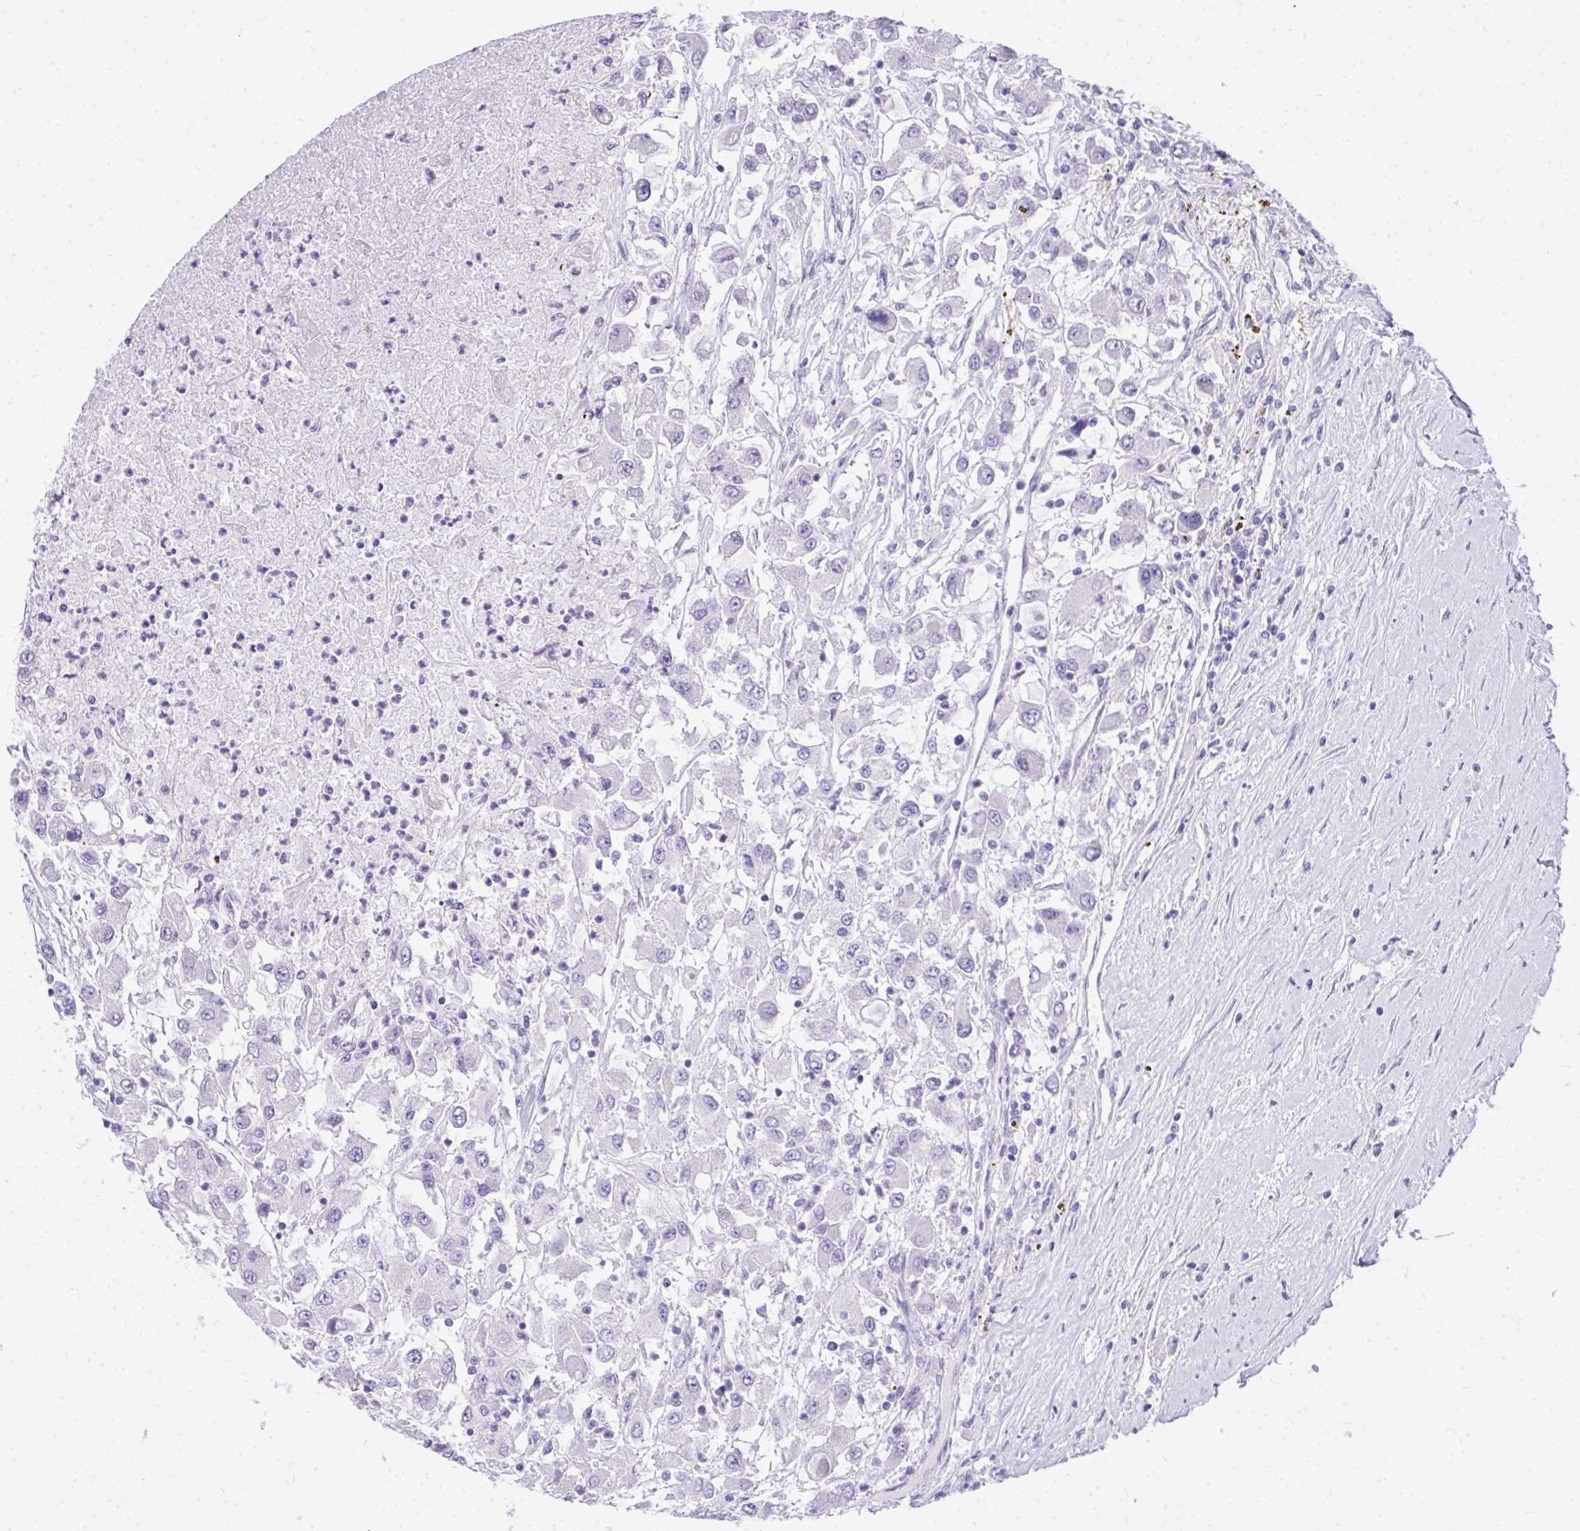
{"staining": {"intensity": "negative", "quantity": "none", "location": "none"}, "tissue": "renal cancer", "cell_type": "Tumor cells", "image_type": "cancer", "snomed": [{"axis": "morphology", "description": "Adenocarcinoma, NOS"}, {"axis": "topography", "description": "Kidney"}], "caption": "This photomicrograph is of renal cancer (adenocarcinoma) stained with immunohistochemistry to label a protein in brown with the nuclei are counter-stained blue. There is no staining in tumor cells.", "gene": "EID3", "patient": {"sex": "female", "age": 67}}